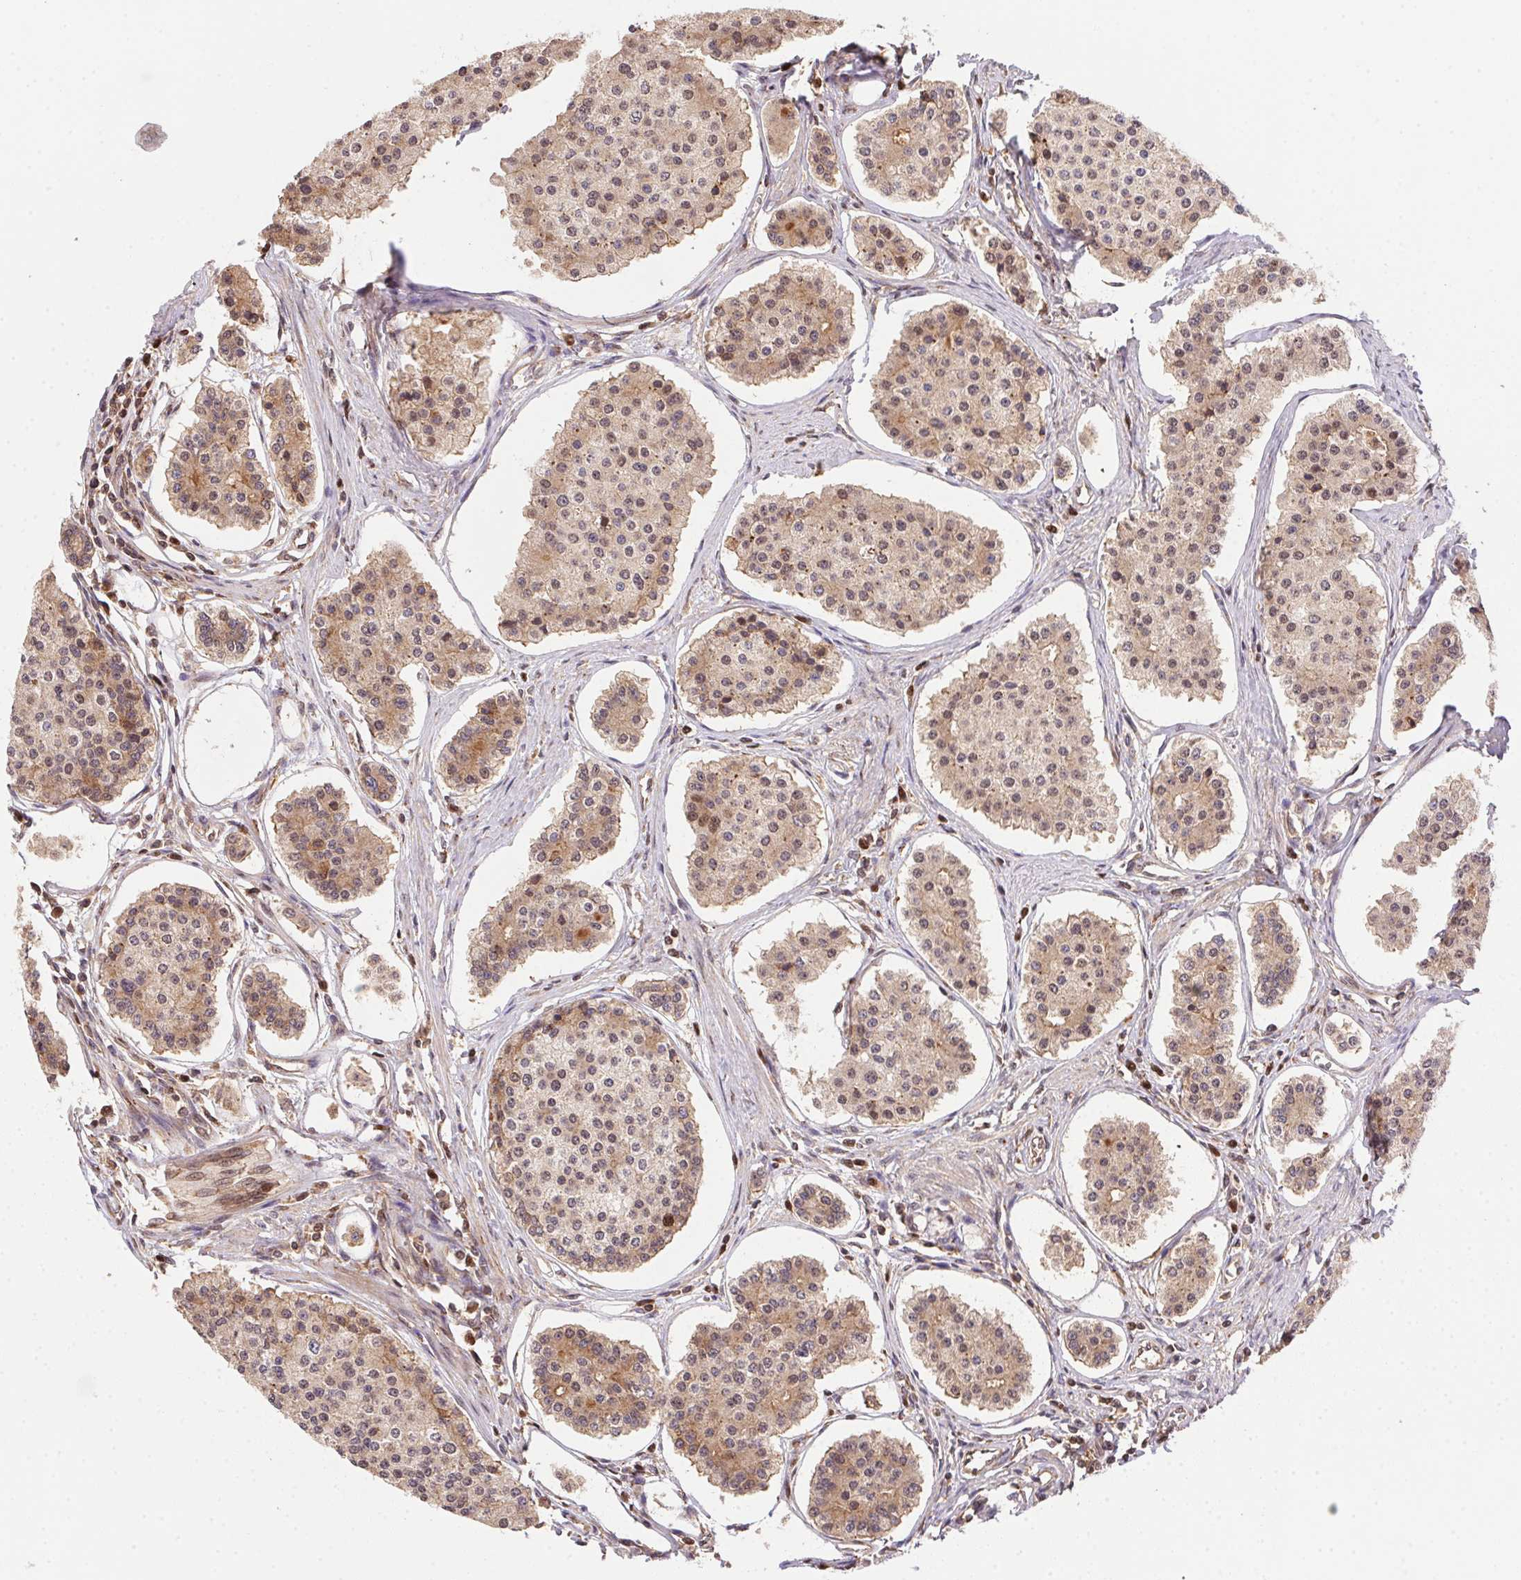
{"staining": {"intensity": "weak", "quantity": ">75%", "location": "cytoplasmic/membranous,nuclear"}, "tissue": "carcinoid", "cell_type": "Tumor cells", "image_type": "cancer", "snomed": [{"axis": "morphology", "description": "Carcinoid, malignant, NOS"}, {"axis": "topography", "description": "Small intestine"}], "caption": "Immunohistochemistry micrograph of carcinoid stained for a protein (brown), which displays low levels of weak cytoplasmic/membranous and nuclear staining in about >75% of tumor cells.", "gene": "MEX3D", "patient": {"sex": "female", "age": 65}}